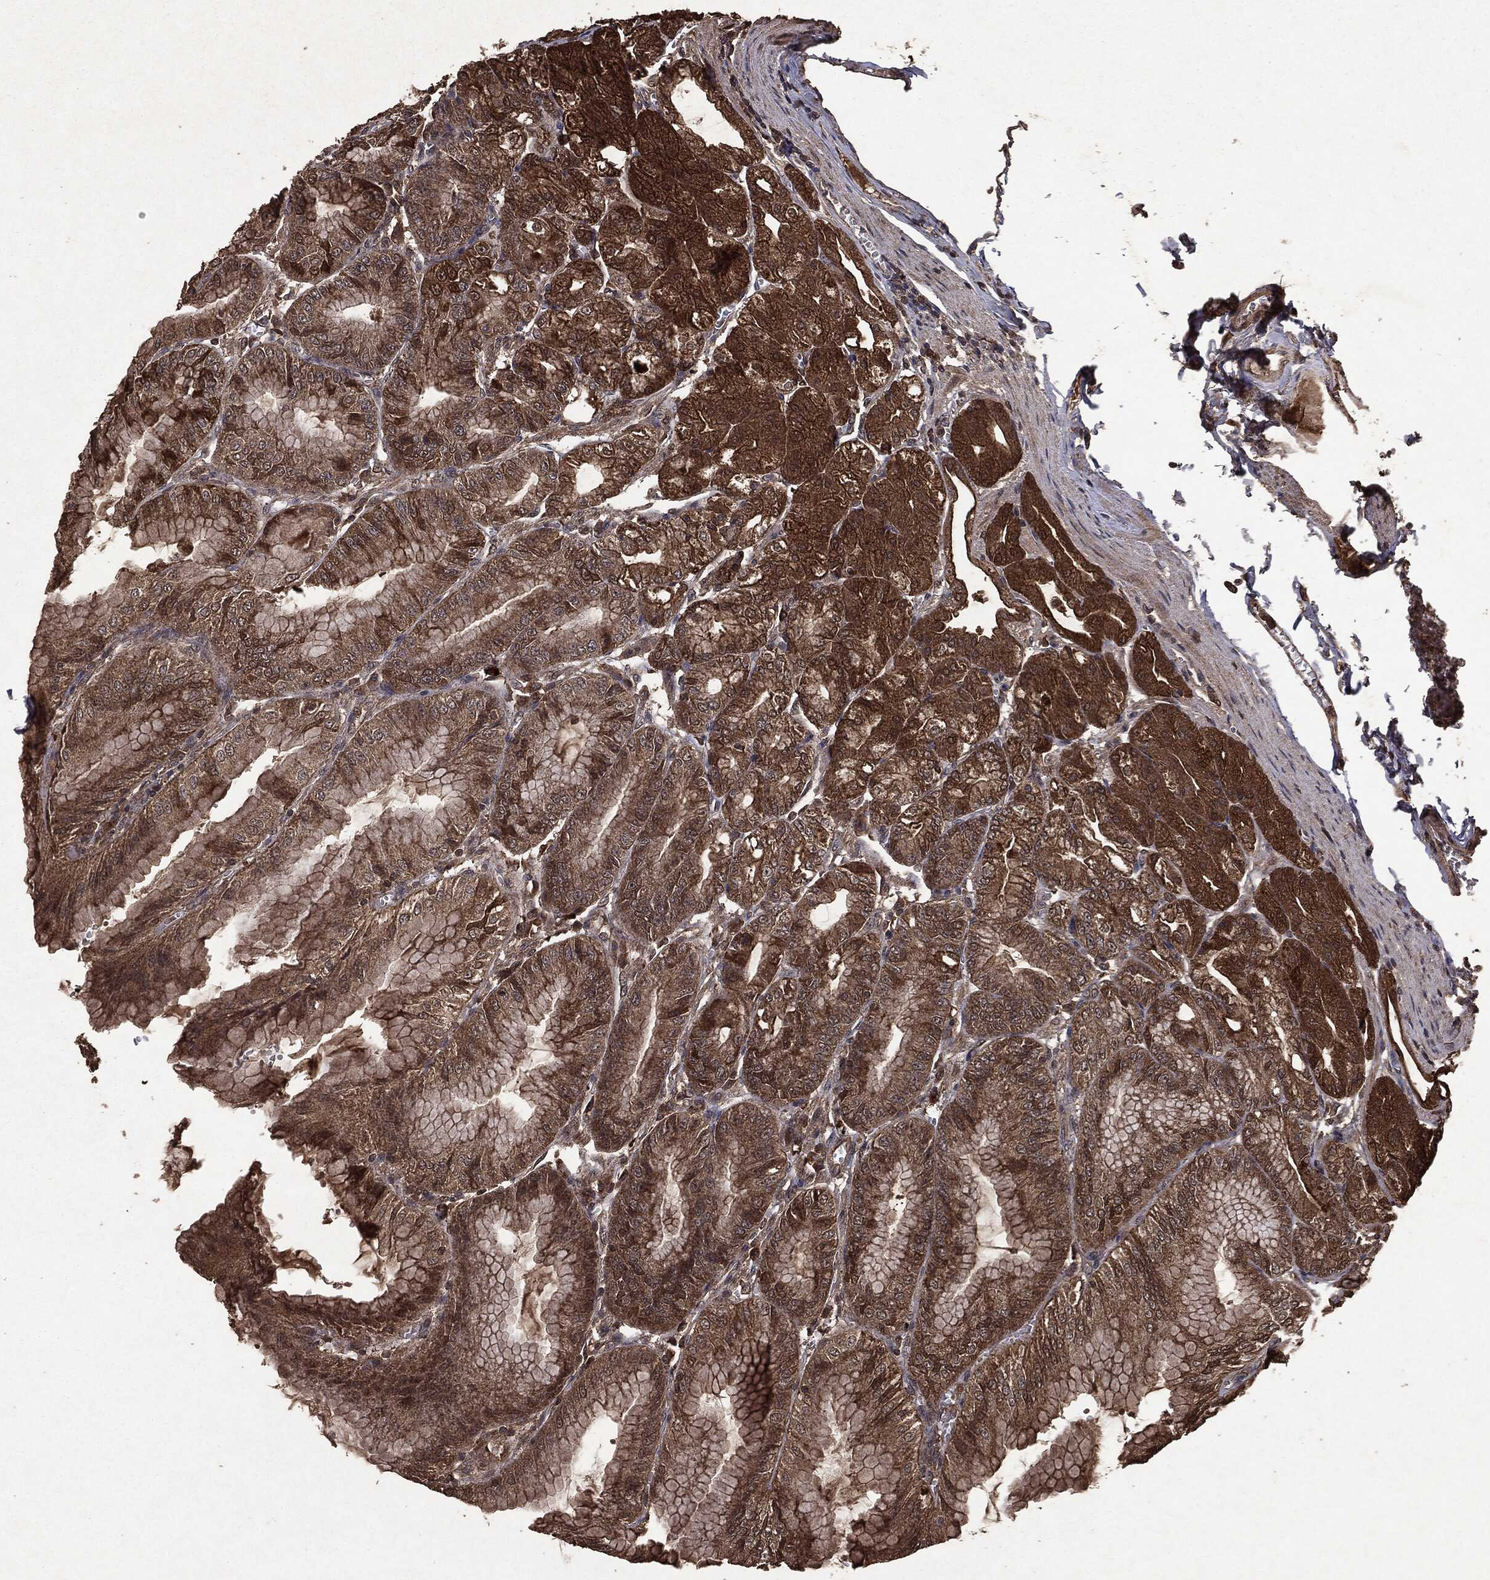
{"staining": {"intensity": "strong", "quantity": "25%-75%", "location": "cytoplasmic/membranous"}, "tissue": "stomach", "cell_type": "Glandular cells", "image_type": "normal", "snomed": [{"axis": "morphology", "description": "Normal tissue, NOS"}, {"axis": "topography", "description": "Stomach"}], "caption": "Benign stomach exhibits strong cytoplasmic/membranous staining in approximately 25%-75% of glandular cells, visualized by immunohistochemistry.", "gene": "NME1", "patient": {"sex": "male", "age": 71}}